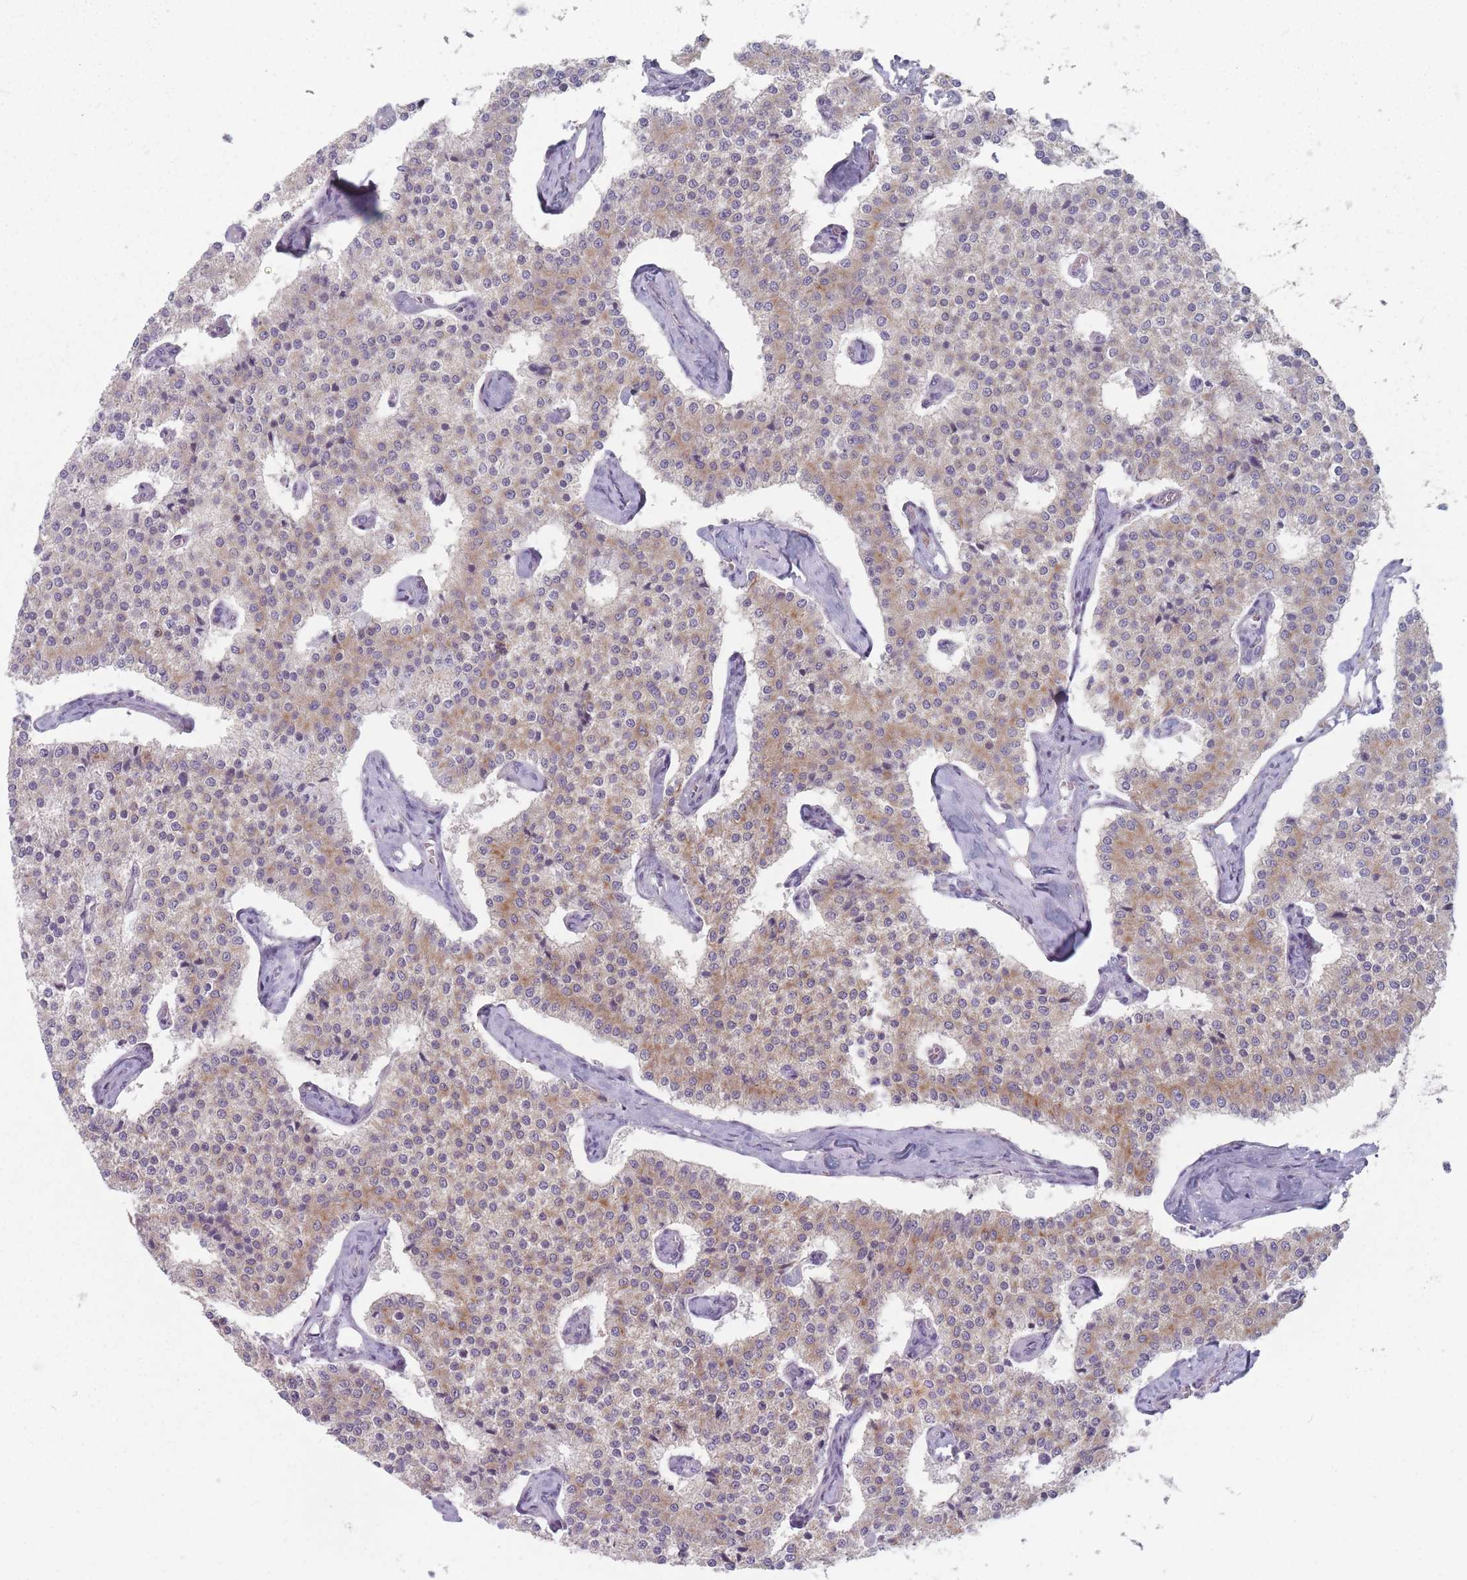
{"staining": {"intensity": "moderate", "quantity": "25%-75%", "location": "cytoplasmic/membranous"}, "tissue": "carcinoid", "cell_type": "Tumor cells", "image_type": "cancer", "snomed": [{"axis": "morphology", "description": "Carcinoid, malignant, NOS"}, {"axis": "topography", "description": "Colon"}], "caption": "This photomicrograph reveals carcinoid stained with immunohistochemistry to label a protein in brown. The cytoplasmic/membranous of tumor cells show moderate positivity for the protein. Nuclei are counter-stained blue.", "gene": "HSBP1L1", "patient": {"sex": "female", "age": 52}}